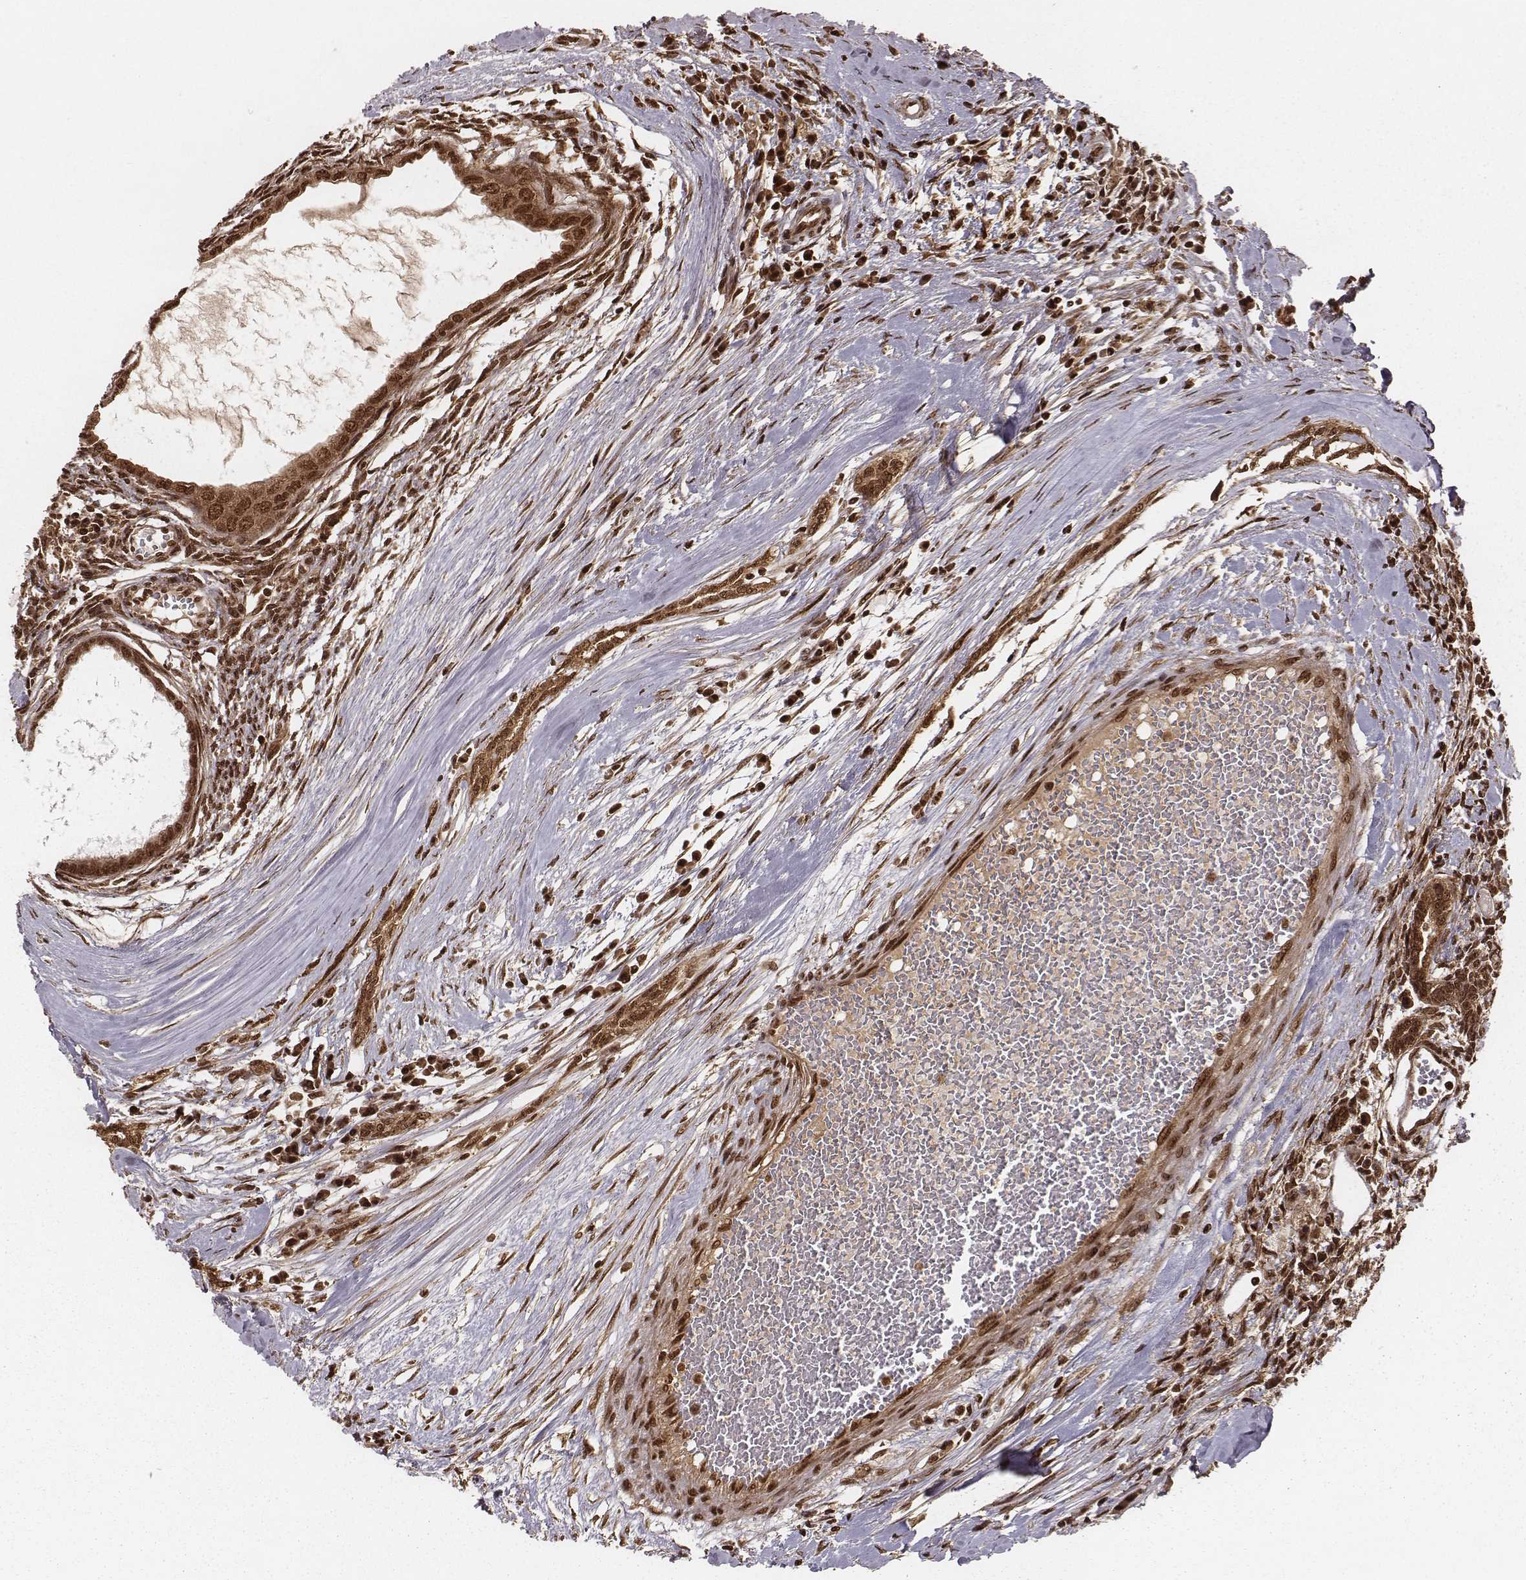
{"staining": {"intensity": "strong", "quantity": ">75%", "location": "cytoplasmic/membranous,nuclear"}, "tissue": "testis cancer", "cell_type": "Tumor cells", "image_type": "cancer", "snomed": [{"axis": "morphology", "description": "Carcinoma, Embryonal, NOS"}, {"axis": "topography", "description": "Testis"}], "caption": "Immunohistochemistry of human embryonal carcinoma (testis) demonstrates high levels of strong cytoplasmic/membranous and nuclear positivity in approximately >75% of tumor cells.", "gene": "NFX1", "patient": {"sex": "male", "age": 37}}